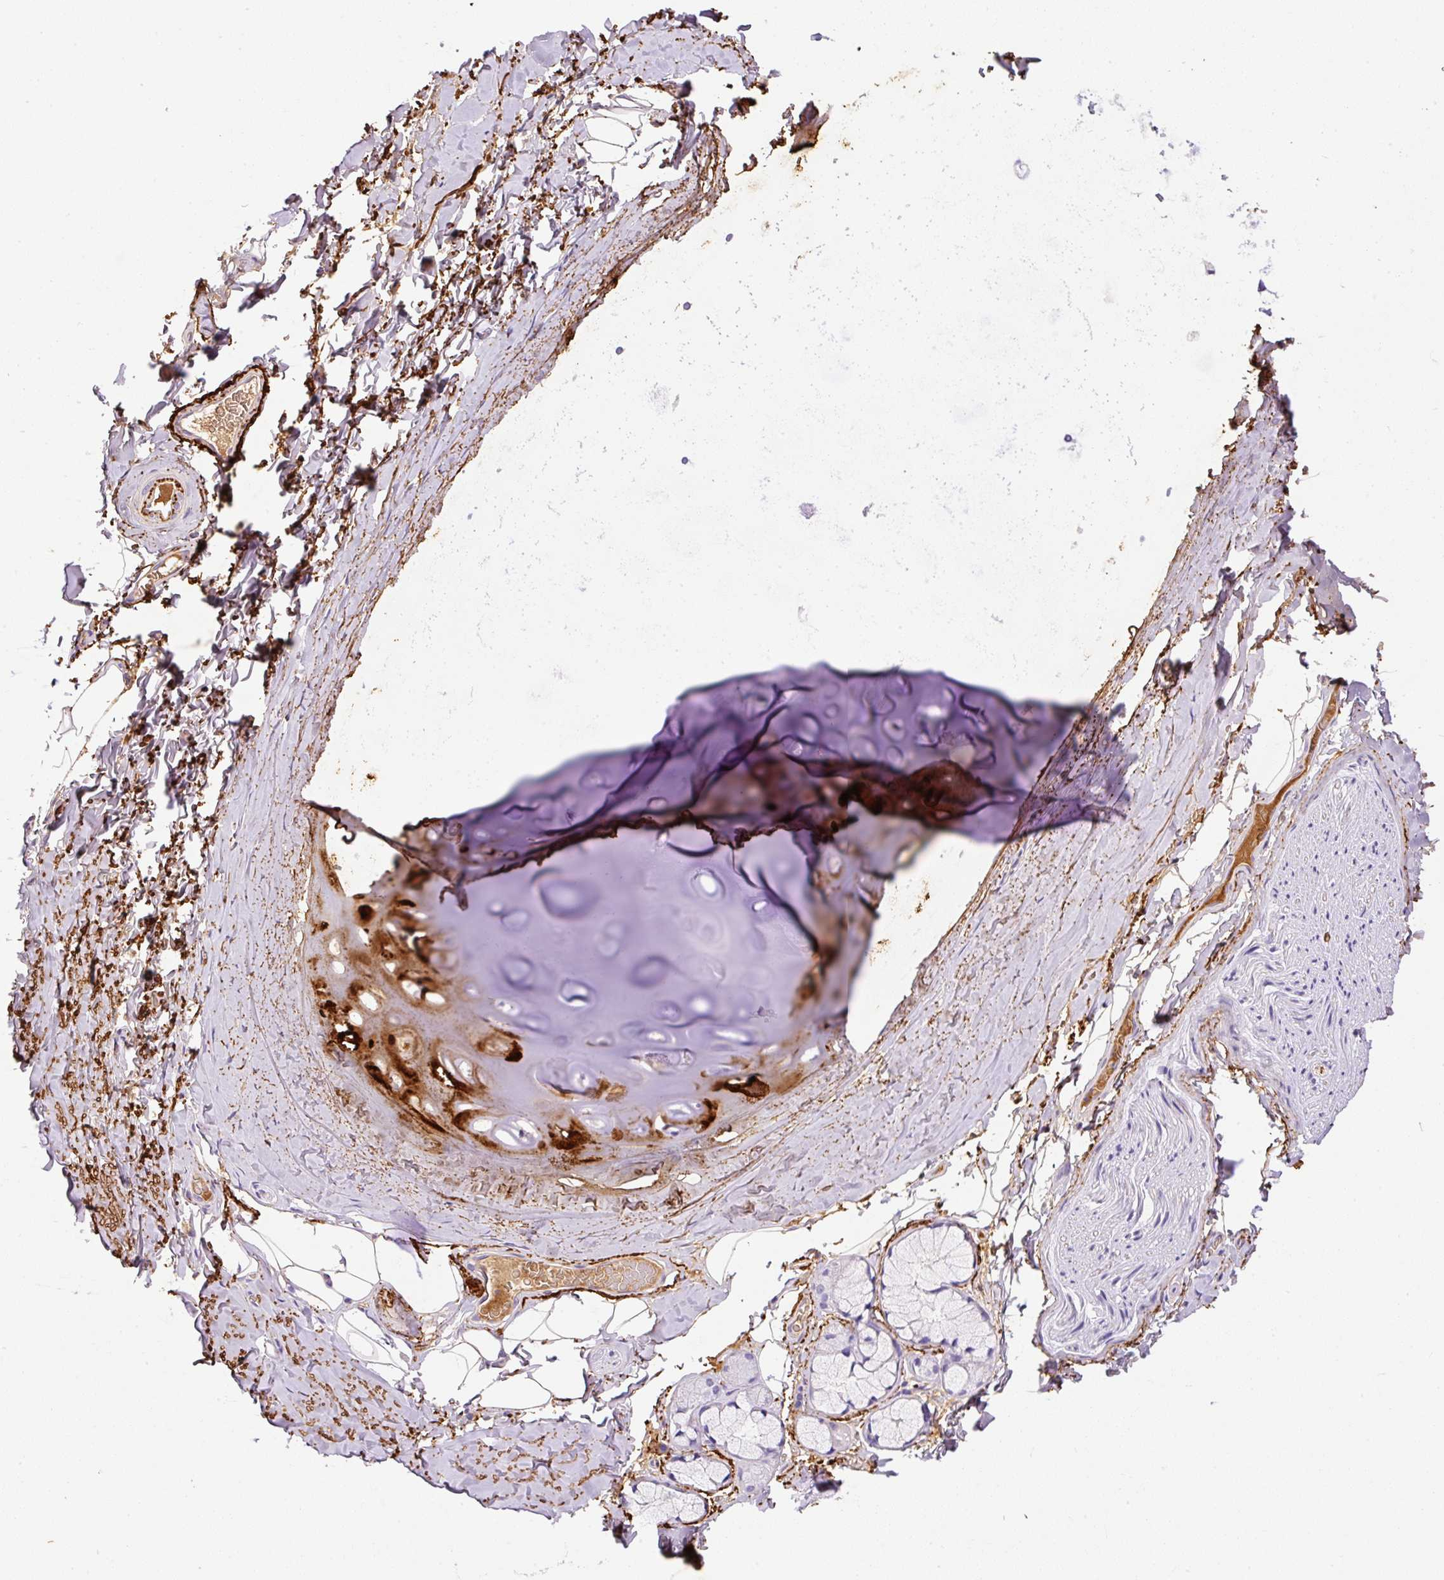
{"staining": {"intensity": "negative", "quantity": "none", "location": "none"}, "tissue": "adipose tissue", "cell_type": "Adipocytes", "image_type": "normal", "snomed": [{"axis": "morphology", "description": "Normal tissue, NOS"}, {"axis": "topography", "description": "Cartilage tissue"}, {"axis": "topography", "description": "Bronchus"}, {"axis": "topography", "description": "Peripheral nerve tissue"}], "caption": "A micrograph of adipose tissue stained for a protein exhibits no brown staining in adipocytes. (DAB IHC, high magnification).", "gene": "APCS", "patient": {"sex": "male", "age": 67}}